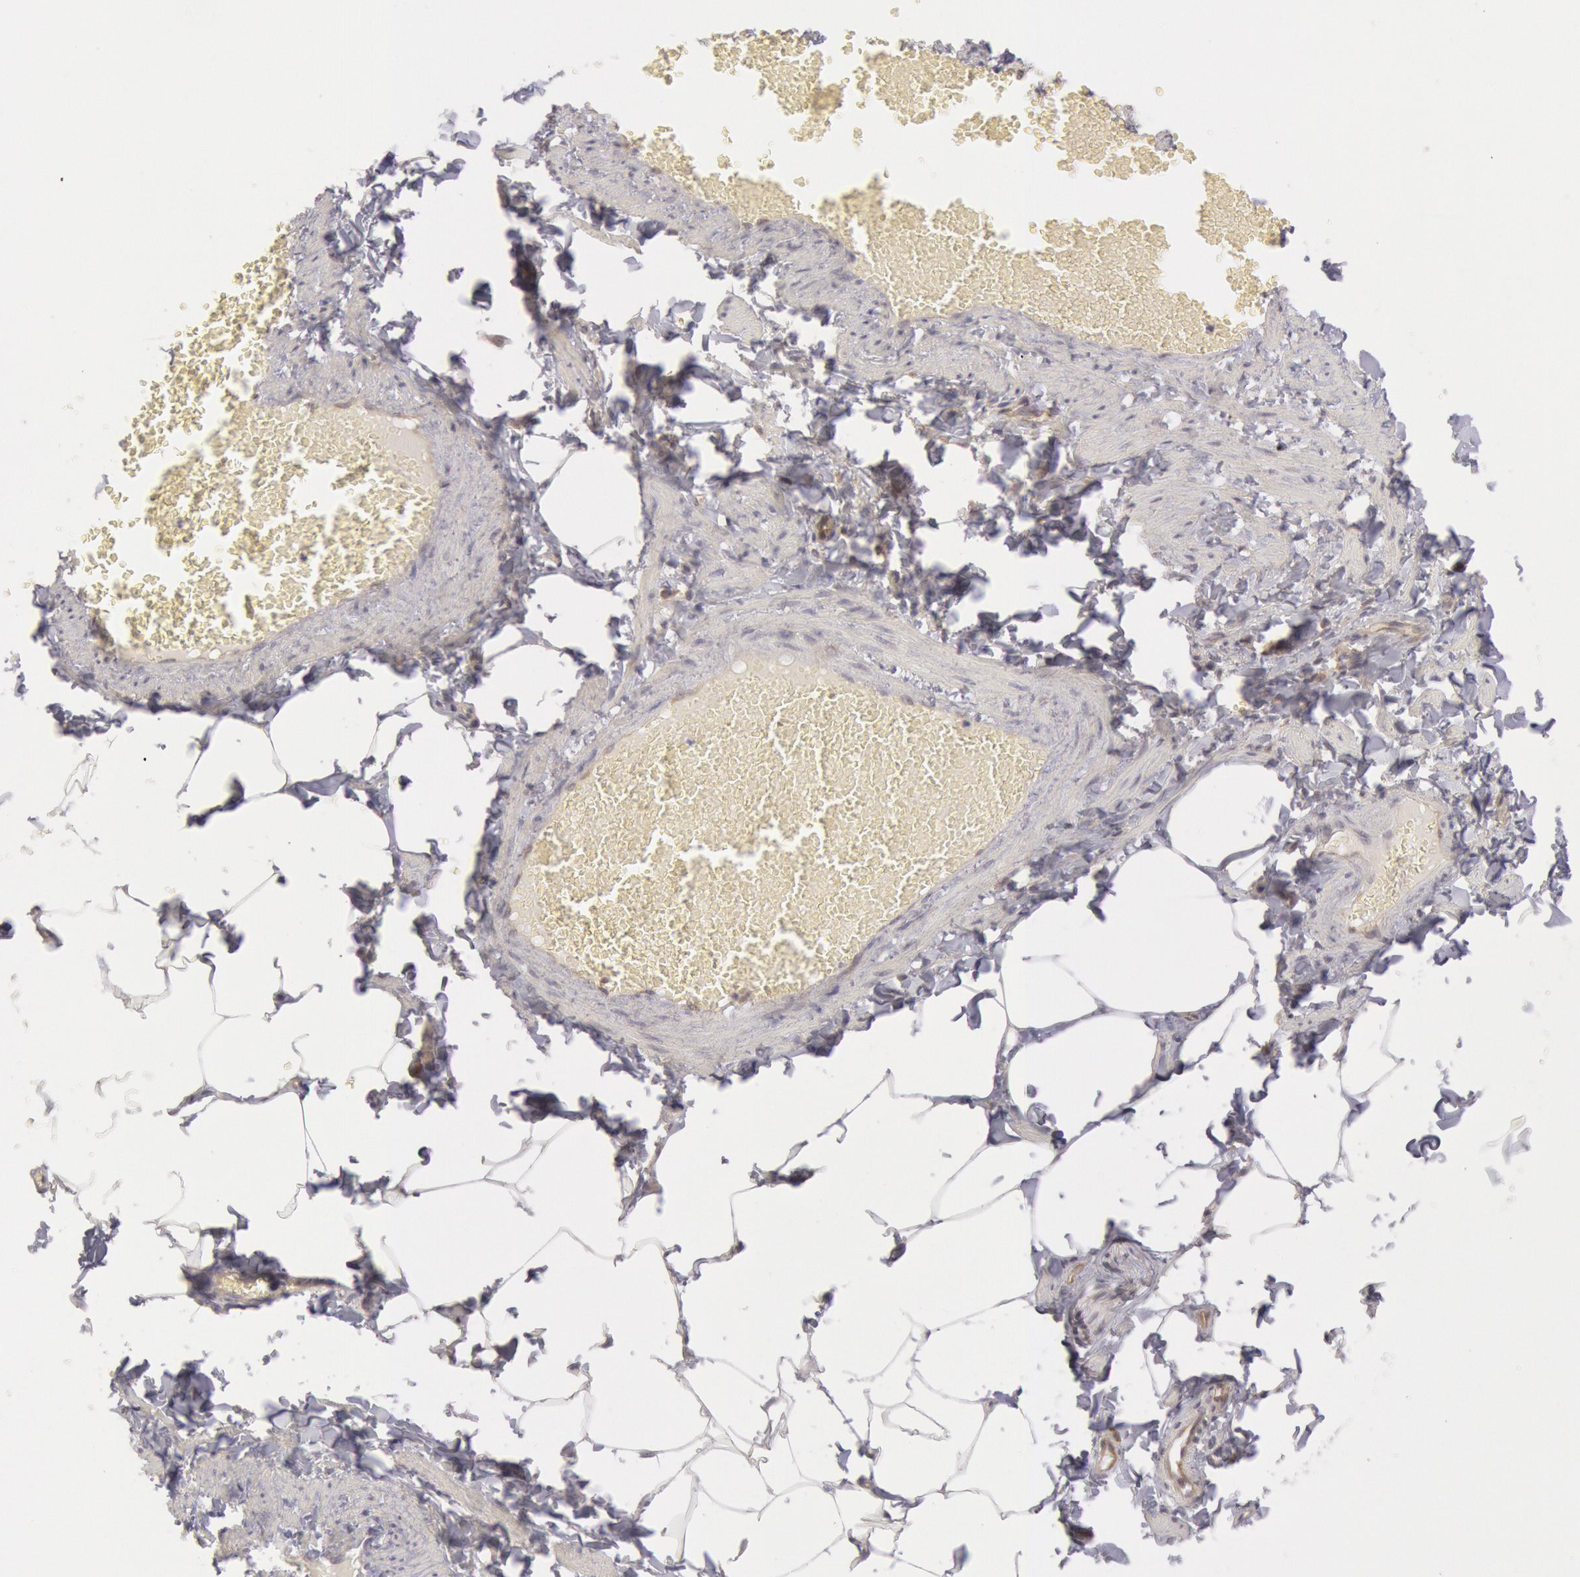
{"staining": {"intensity": "negative", "quantity": "none", "location": "none"}, "tissue": "adipose tissue", "cell_type": "Adipocytes", "image_type": "normal", "snomed": [{"axis": "morphology", "description": "Normal tissue, NOS"}, {"axis": "topography", "description": "Vascular tissue"}], "caption": "Photomicrograph shows no significant protein staining in adipocytes of benign adipose tissue. (DAB immunohistochemistry (IHC) with hematoxylin counter stain).", "gene": "IKBKB", "patient": {"sex": "male", "age": 41}}